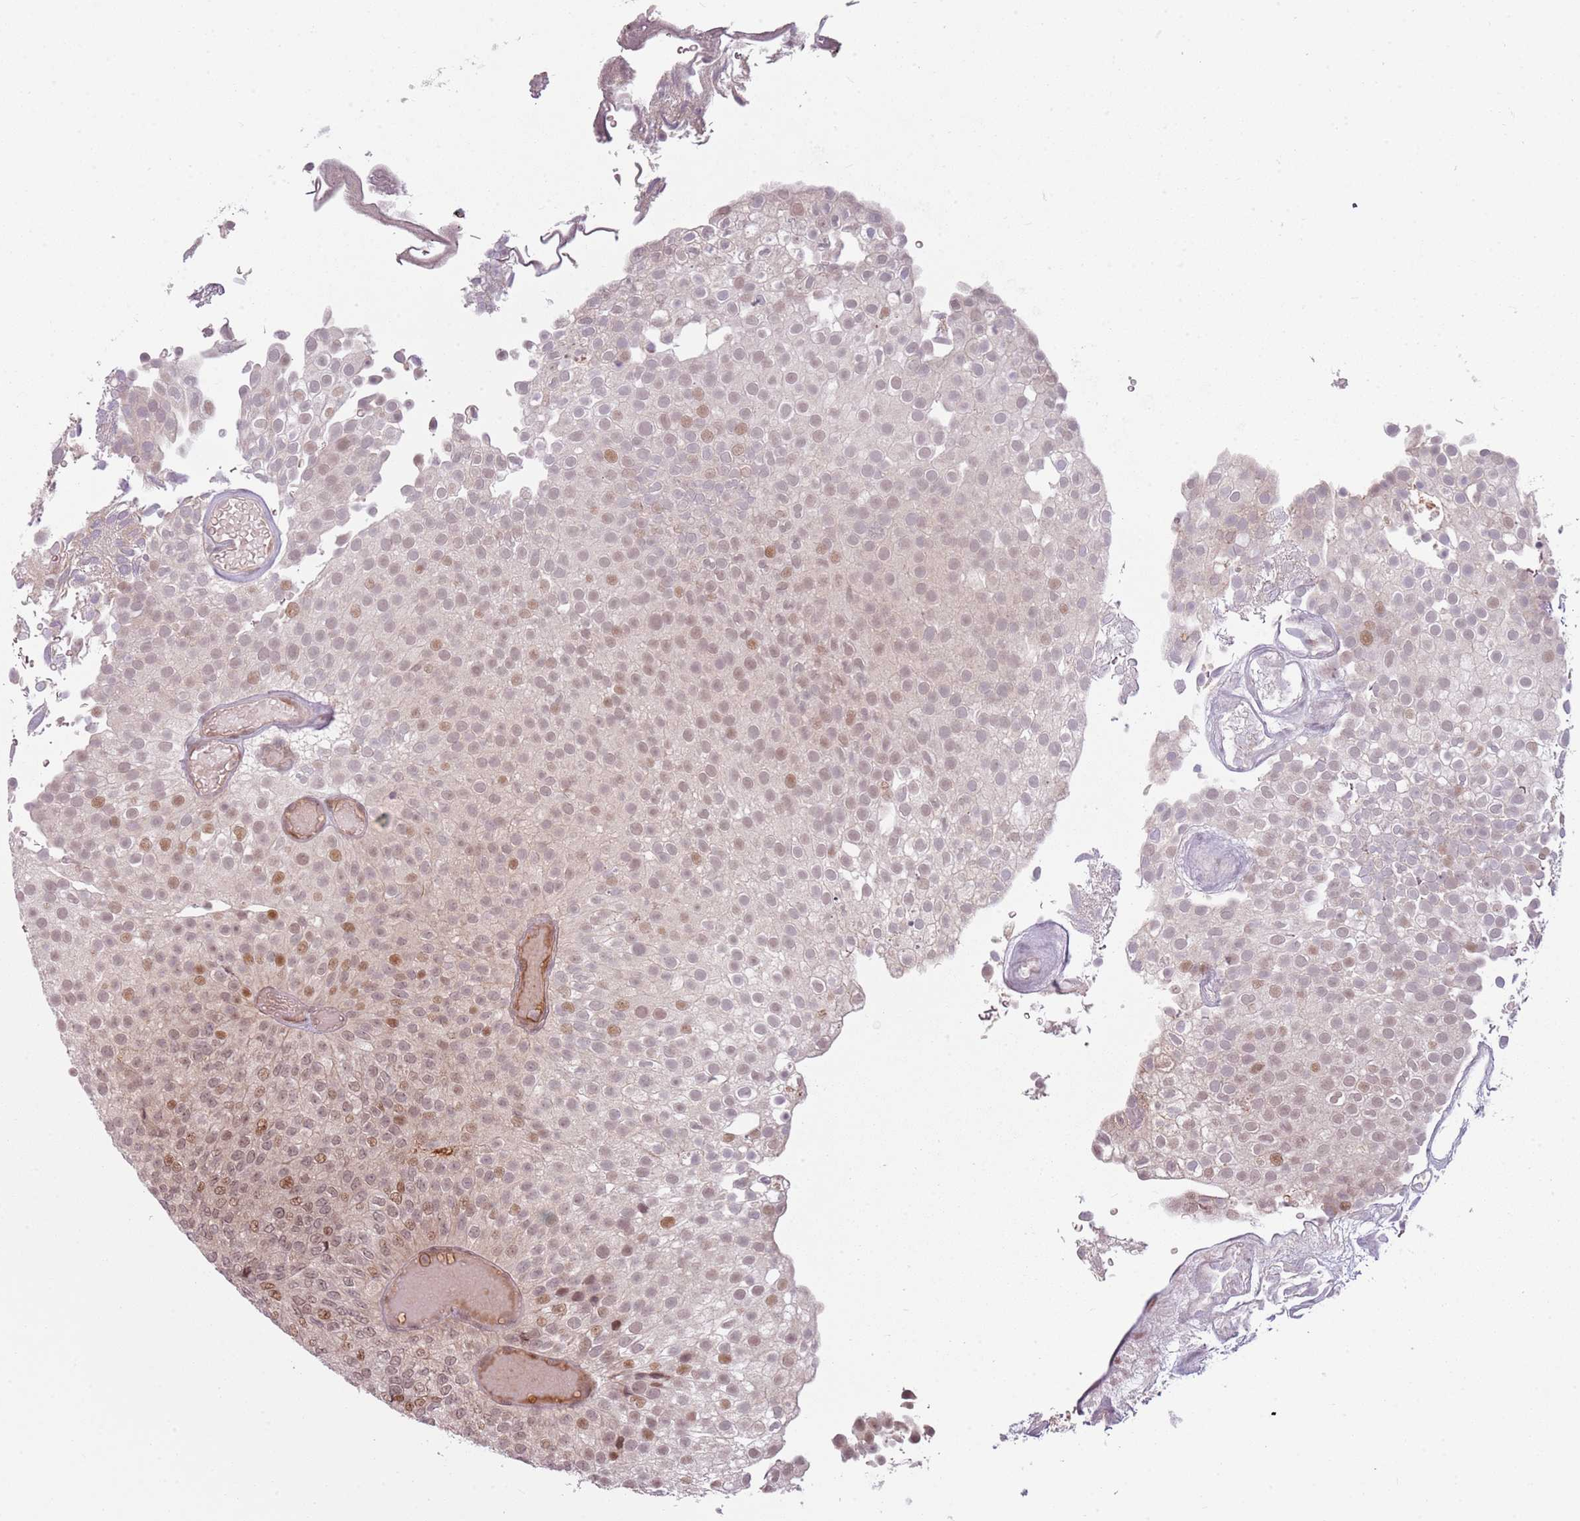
{"staining": {"intensity": "weak", "quantity": "25%-75%", "location": "nuclear"}, "tissue": "urothelial cancer", "cell_type": "Tumor cells", "image_type": "cancer", "snomed": [{"axis": "morphology", "description": "Urothelial carcinoma, Low grade"}, {"axis": "topography", "description": "Urinary bladder"}], "caption": "A high-resolution image shows immunohistochemistry (IHC) staining of urothelial cancer, which reveals weak nuclear positivity in about 25%-75% of tumor cells.", "gene": "ADGRG1", "patient": {"sex": "male", "age": 78}}